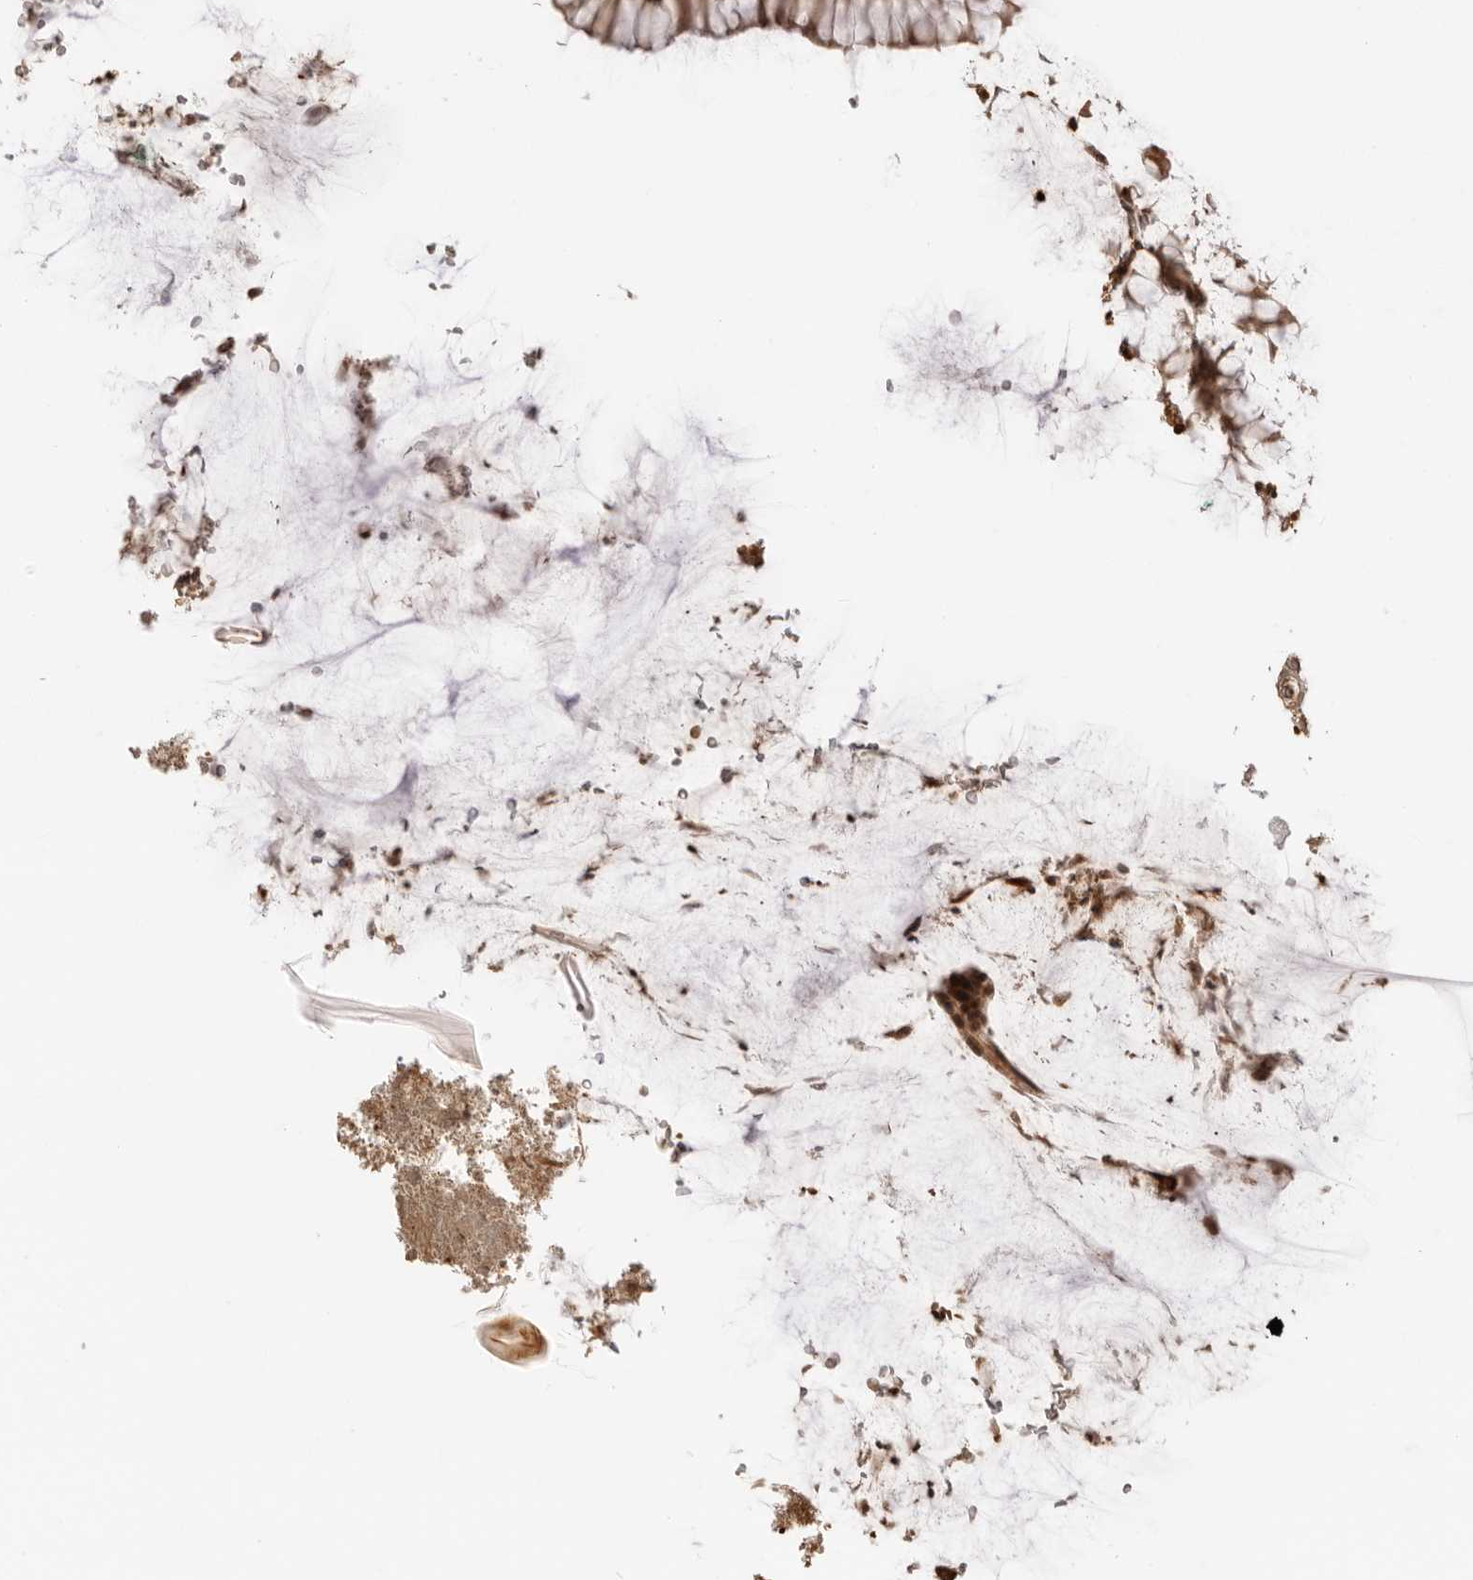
{"staining": {"intensity": "moderate", "quantity": ">75%", "location": "cytoplasmic/membranous,nuclear"}, "tissue": "rectum", "cell_type": "Glandular cells", "image_type": "normal", "snomed": [{"axis": "morphology", "description": "Normal tissue, NOS"}, {"axis": "topography", "description": "Rectum"}], "caption": "Immunohistochemical staining of normal rectum shows >75% levels of moderate cytoplasmic/membranous,nuclear protein positivity in about >75% of glandular cells.", "gene": "IKBKE", "patient": {"sex": "male", "age": 51}}